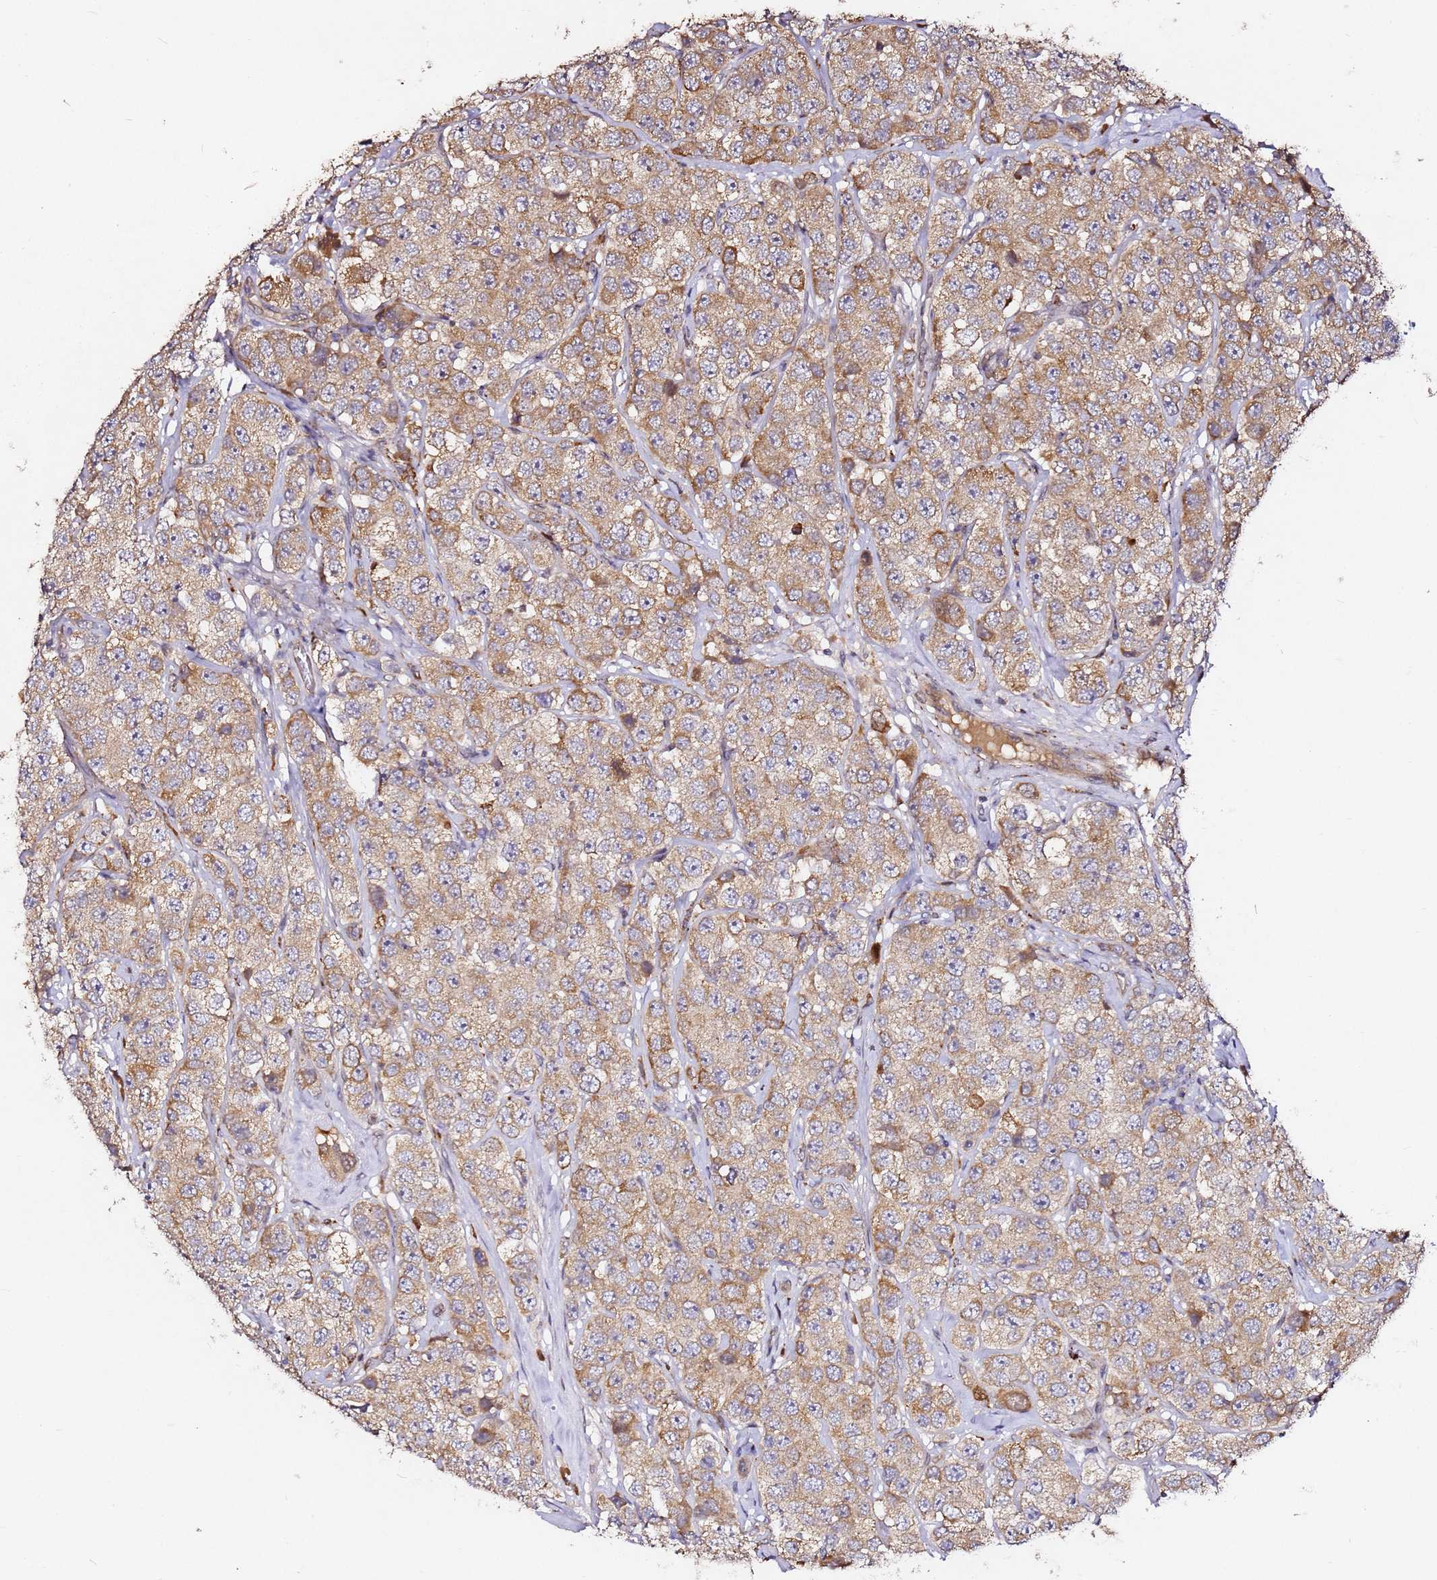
{"staining": {"intensity": "moderate", "quantity": ">75%", "location": "cytoplasmic/membranous"}, "tissue": "testis cancer", "cell_type": "Tumor cells", "image_type": "cancer", "snomed": [{"axis": "morphology", "description": "Seminoma, NOS"}, {"axis": "topography", "description": "Testis"}], "caption": "Brown immunohistochemical staining in human testis cancer displays moderate cytoplasmic/membranous expression in approximately >75% of tumor cells.", "gene": "ALG11", "patient": {"sex": "male", "age": 28}}